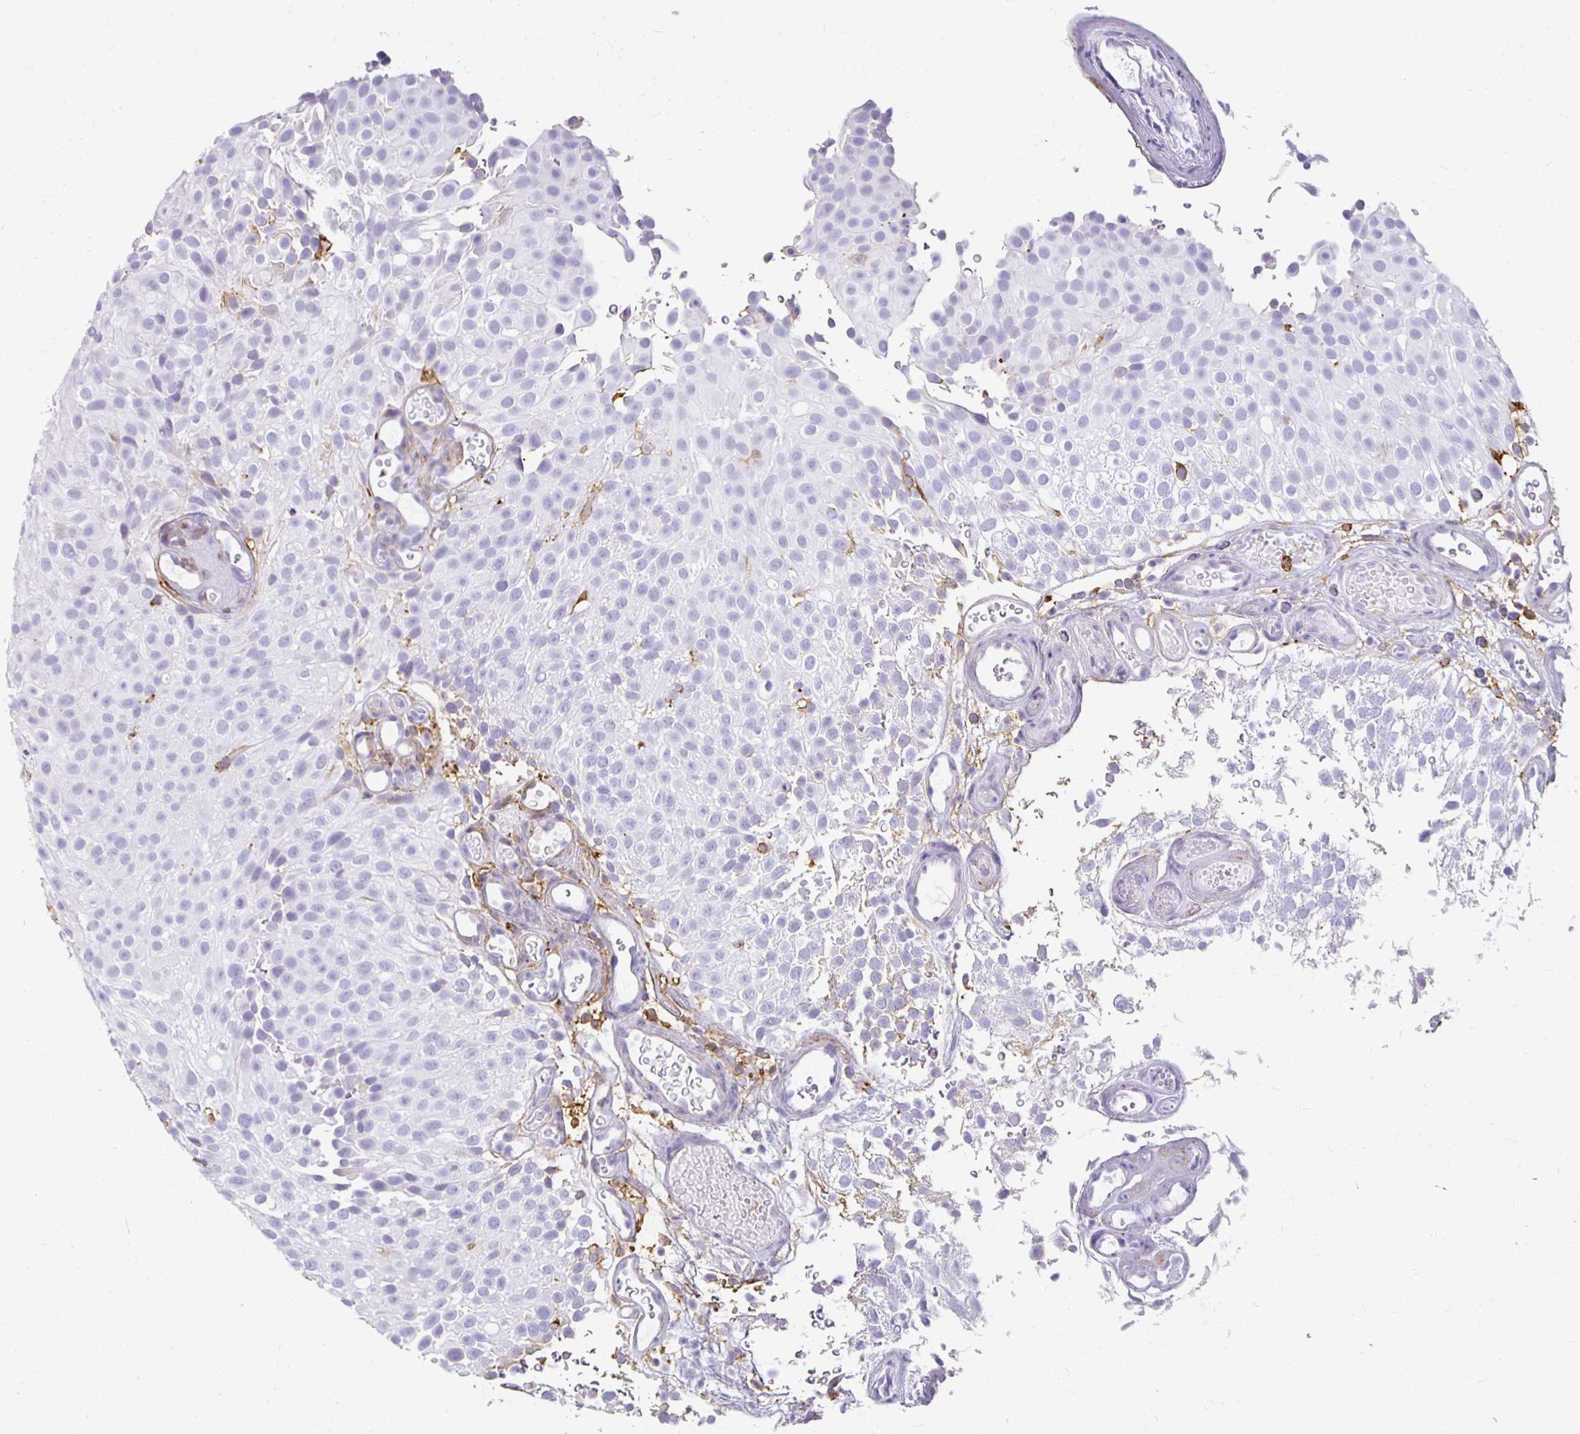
{"staining": {"intensity": "negative", "quantity": "none", "location": "none"}, "tissue": "urothelial cancer", "cell_type": "Tumor cells", "image_type": "cancer", "snomed": [{"axis": "morphology", "description": "Urothelial carcinoma, Low grade"}, {"axis": "topography", "description": "Urinary bladder"}], "caption": "This is an immunohistochemistry image of human urothelial cancer. There is no staining in tumor cells.", "gene": "TAS1R3", "patient": {"sex": "male", "age": 78}}